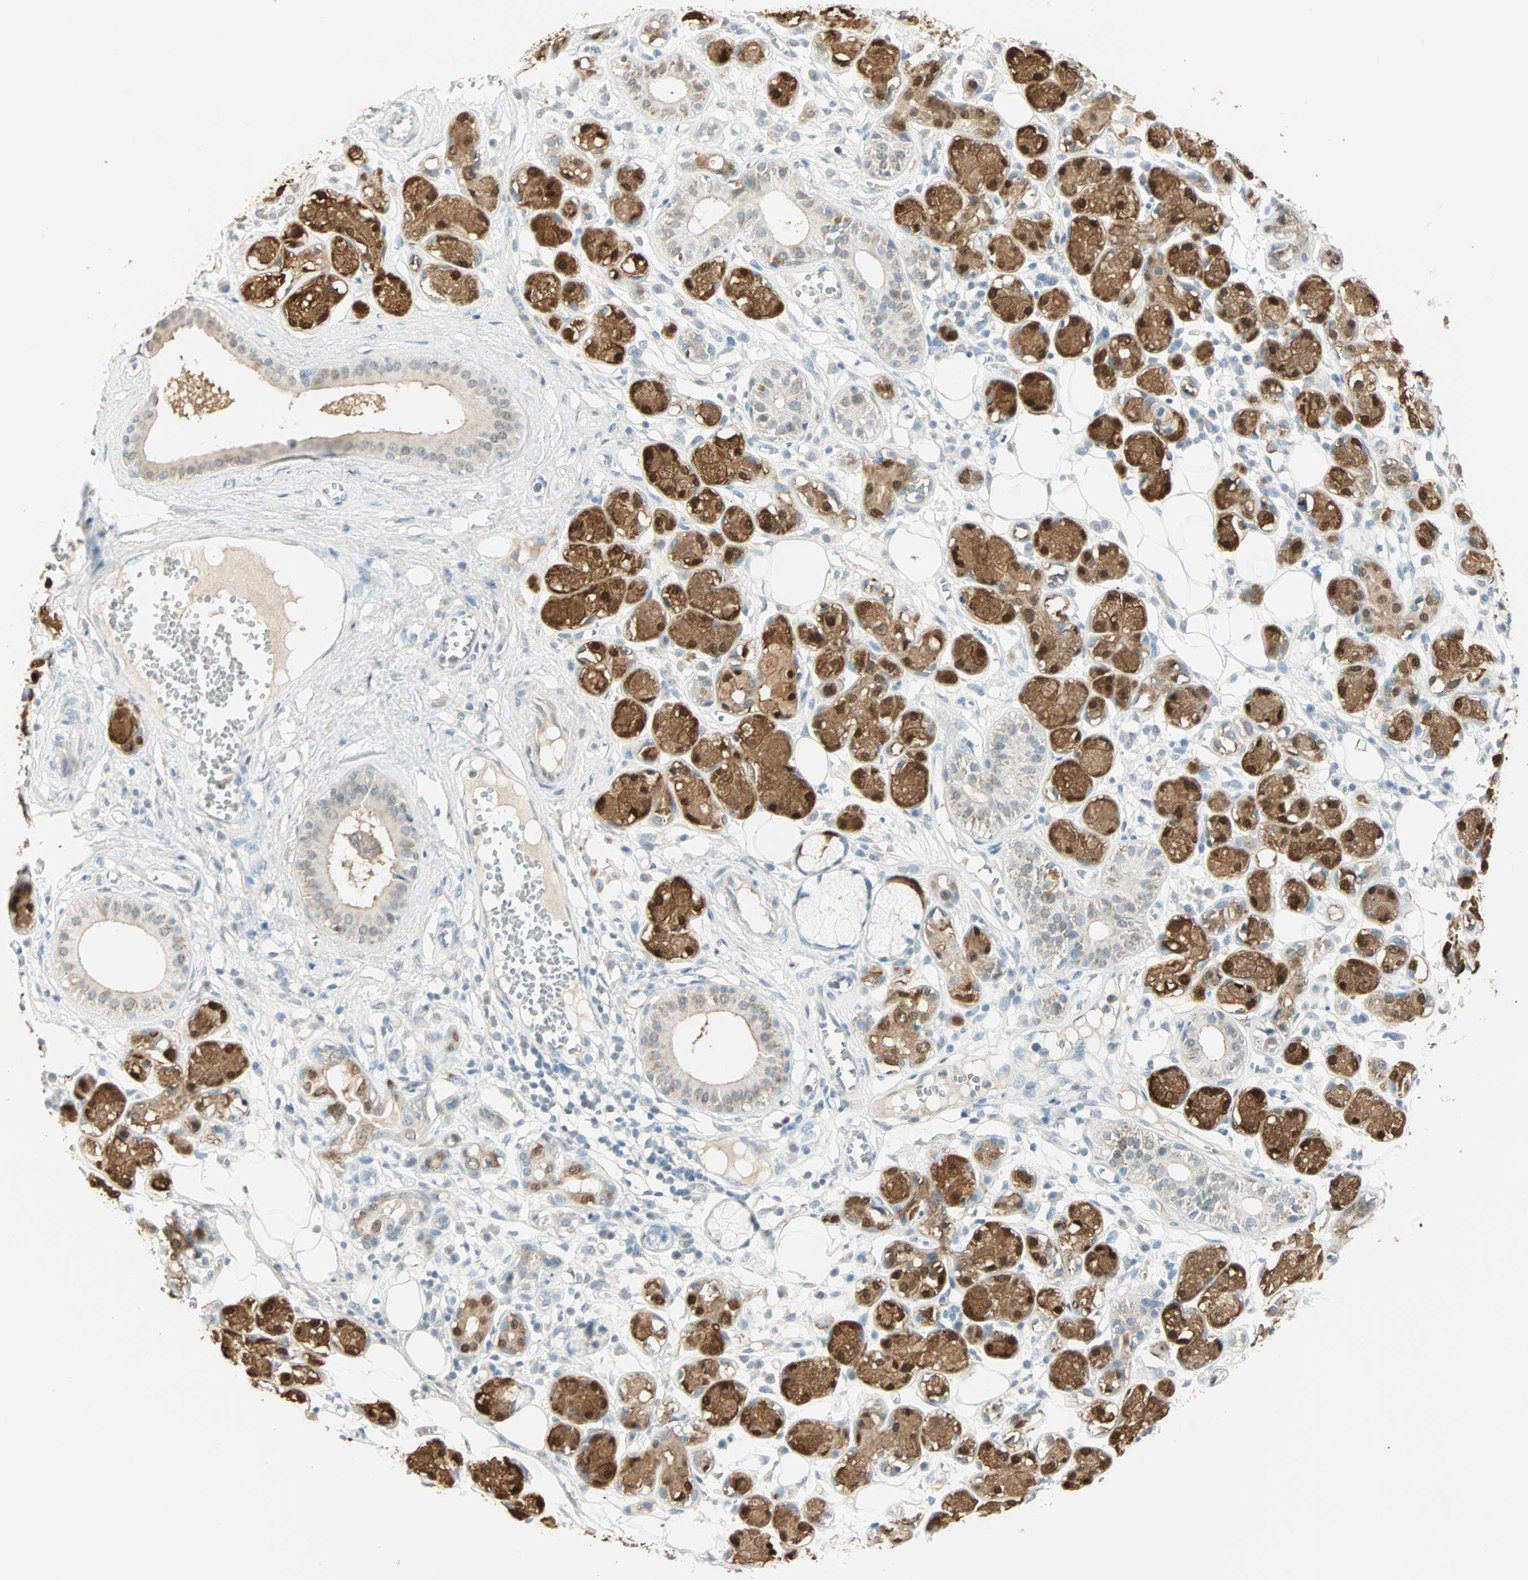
{"staining": {"intensity": "moderate", "quantity": "25%-75%", "location": "cytoplasmic/membranous"}, "tissue": "adipose tissue", "cell_type": "Adipocytes", "image_type": "normal", "snomed": [{"axis": "morphology", "description": "Normal tissue, NOS"}, {"axis": "morphology", "description": "Inflammation, NOS"}, {"axis": "topography", "description": "Vascular tissue"}, {"axis": "topography", "description": "Salivary gland"}], "caption": "Immunohistochemistry (IHC) histopathology image of benign human adipose tissue stained for a protein (brown), which demonstrates medium levels of moderate cytoplasmic/membranous expression in about 25%-75% of adipocytes.", "gene": "S100A1", "patient": {"sex": "female", "age": 75}}